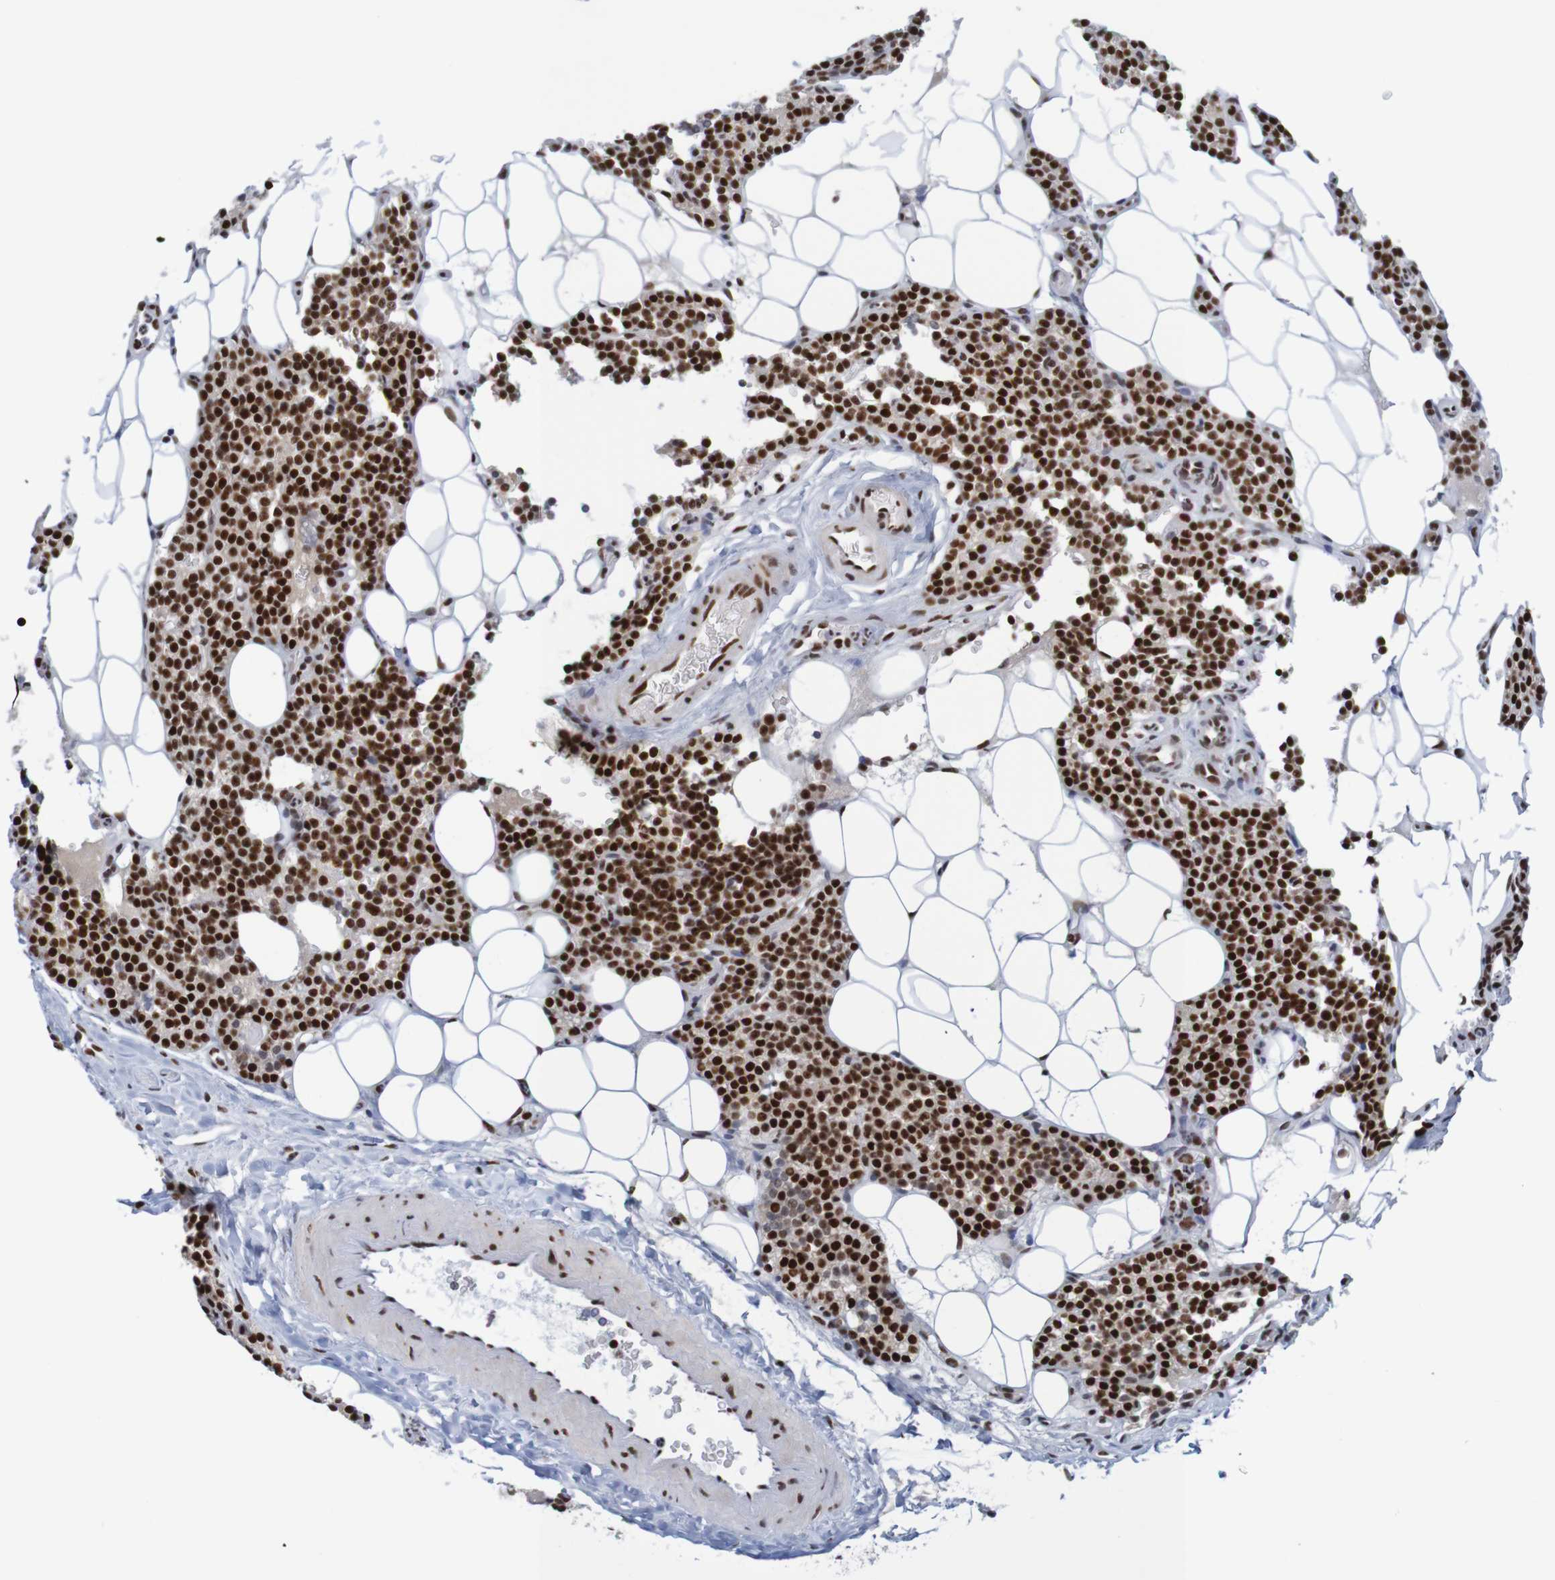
{"staining": {"intensity": "strong", "quantity": ">75%", "location": "nuclear"}, "tissue": "parathyroid gland", "cell_type": "Glandular cells", "image_type": "normal", "snomed": [{"axis": "morphology", "description": "Normal tissue, NOS"}, {"axis": "morphology", "description": "Adenoma, NOS"}, {"axis": "topography", "description": "Parathyroid gland"}], "caption": "Immunohistochemical staining of unremarkable parathyroid gland demonstrates >75% levels of strong nuclear protein staining in about >75% of glandular cells. Immunohistochemistry stains the protein of interest in brown and the nuclei are stained blue.", "gene": "THRAP3", "patient": {"sex": "female", "age": 51}}